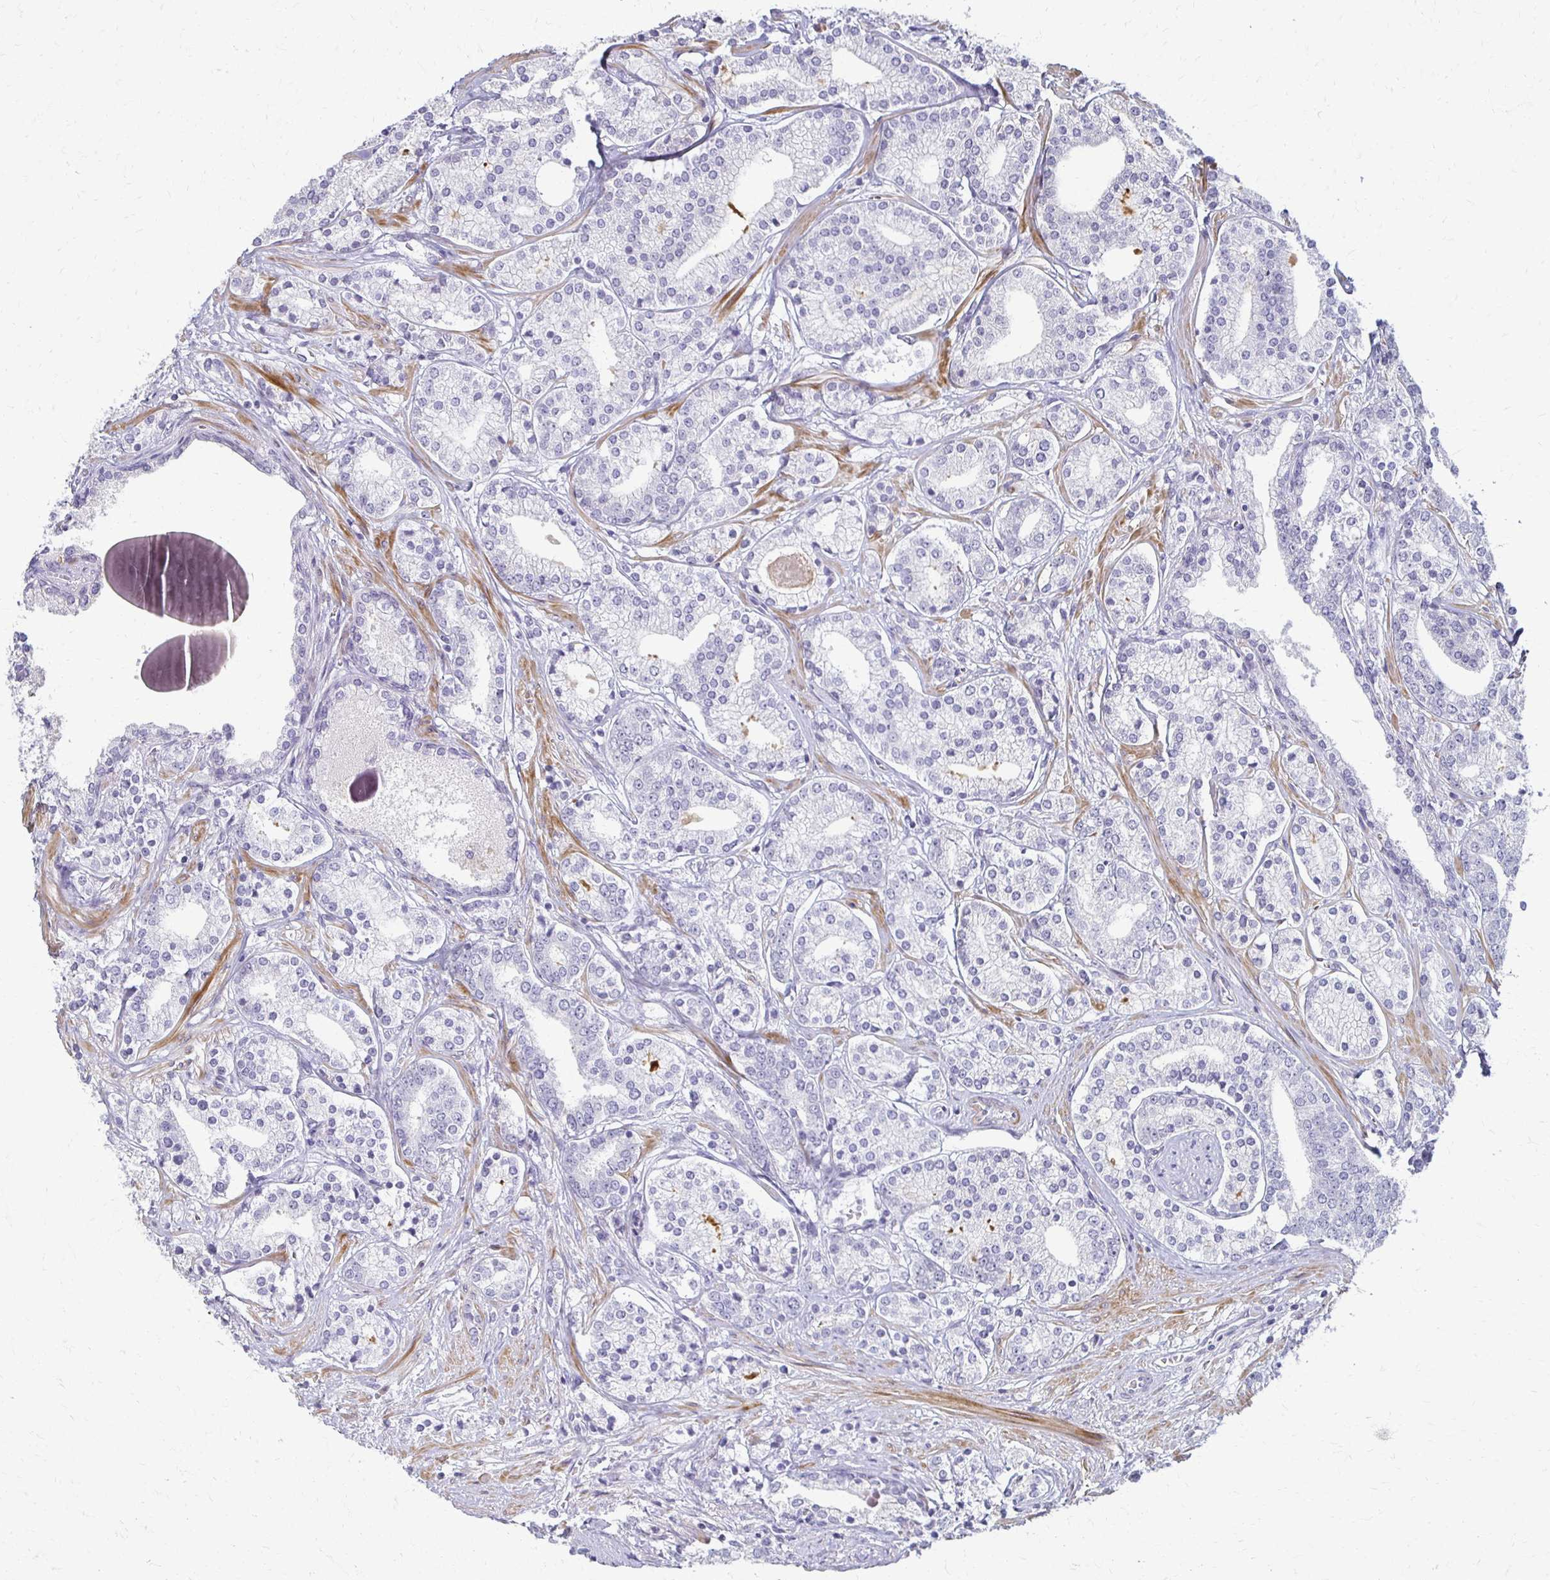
{"staining": {"intensity": "negative", "quantity": "none", "location": "none"}, "tissue": "prostate cancer", "cell_type": "Tumor cells", "image_type": "cancer", "snomed": [{"axis": "morphology", "description": "Adenocarcinoma, High grade"}, {"axis": "topography", "description": "Prostate"}], "caption": "IHC of human prostate adenocarcinoma (high-grade) reveals no staining in tumor cells.", "gene": "FOXO4", "patient": {"sex": "male", "age": 58}}